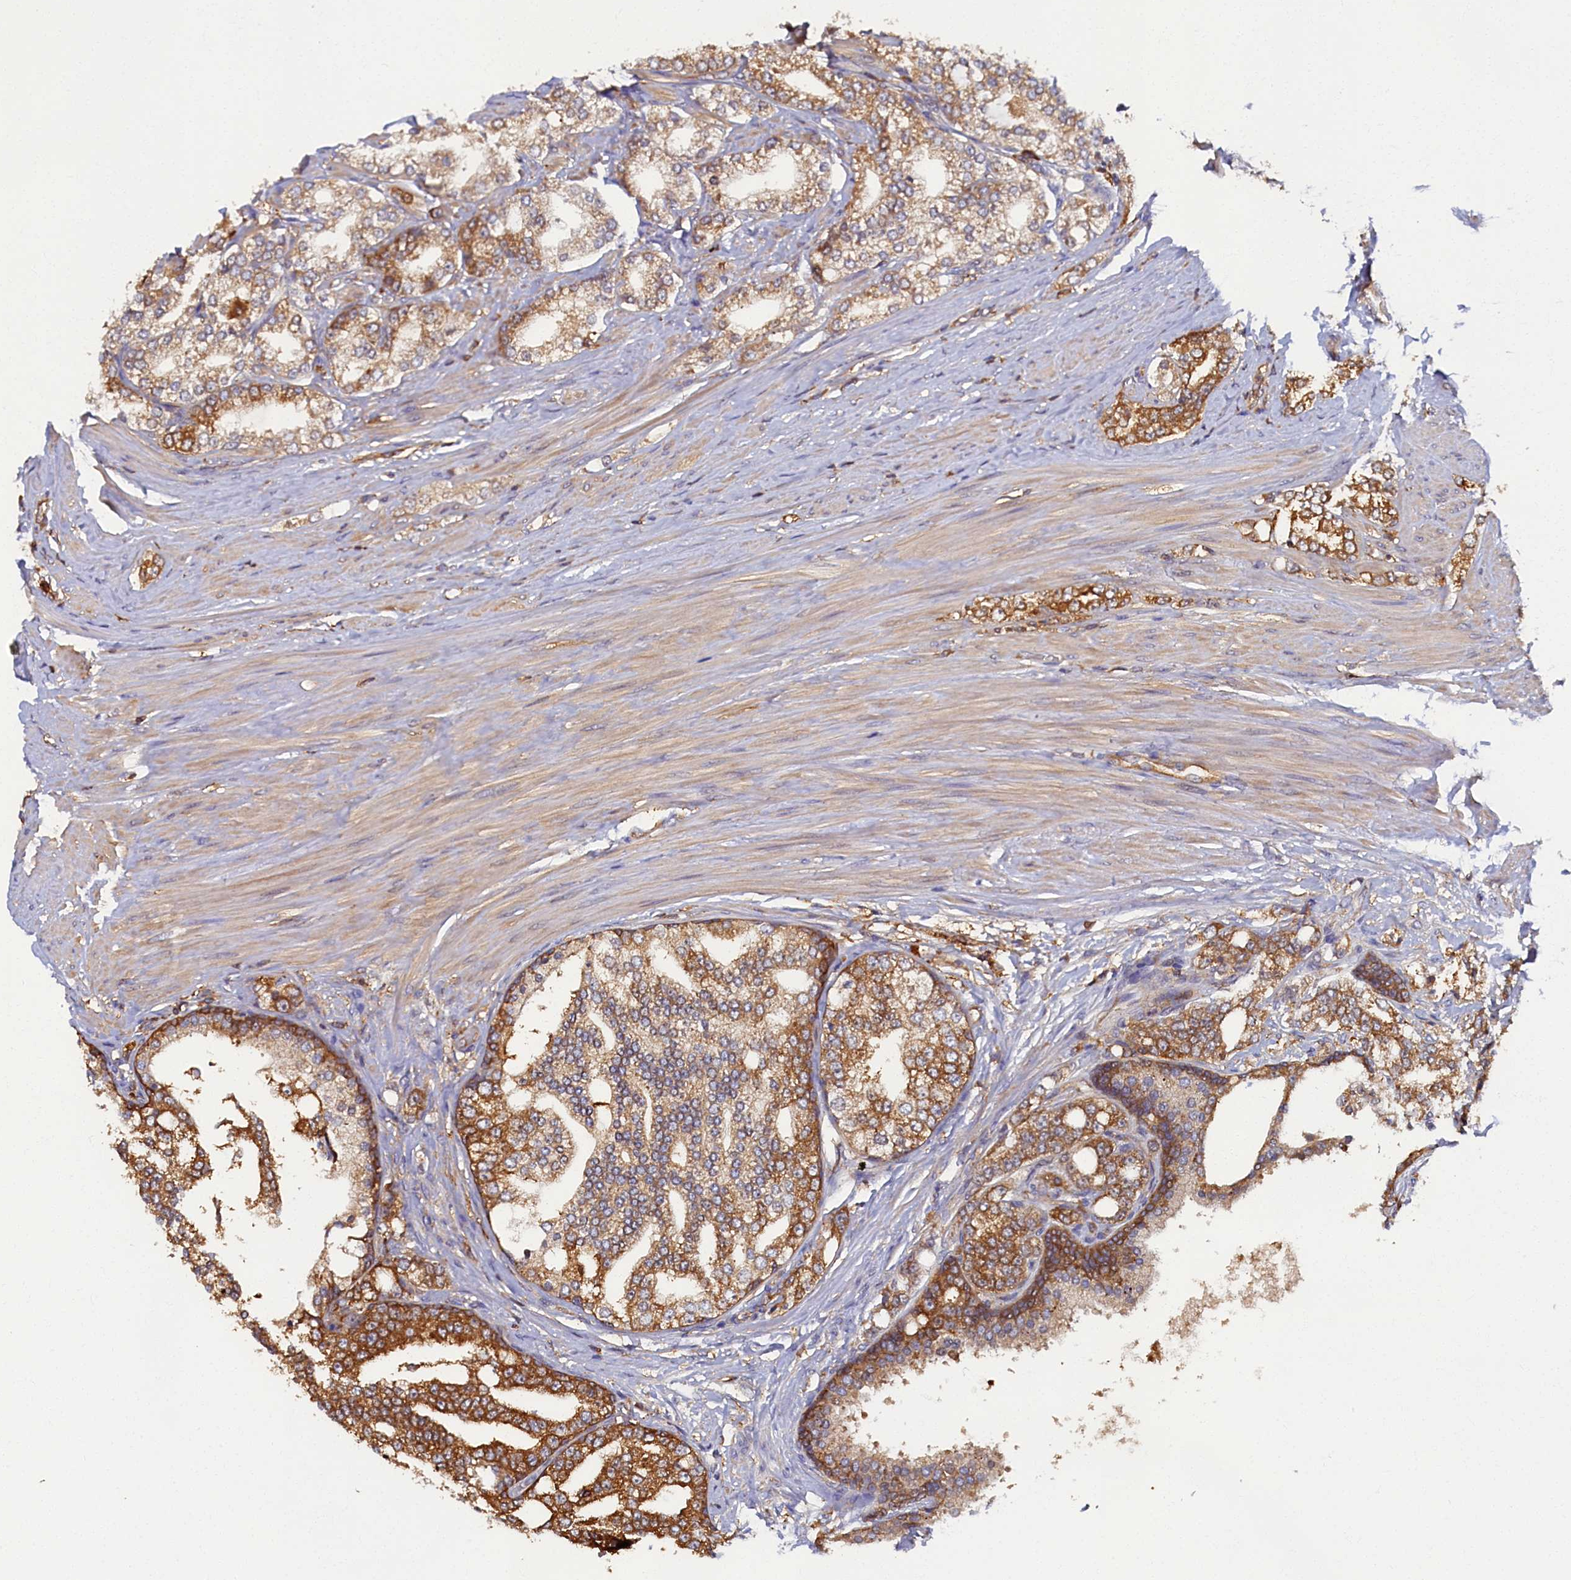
{"staining": {"intensity": "moderate", "quantity": ">75%", "location": "cytoplasmic/membranous"}, "tissue": "prostate cancer", "cell_type": "Tumor cells", "image_type": "cancer", "snomed": [{"axis": "morphology", "description": "Adenocarcinoma, High grade"}, {"axis": "topography", "description": "Prostate"}], "caption": "A photomicrograph of human prostate high-grade adenocarcinoma stained for a protein exhibits moderate cytoplasmic/membranous brown staining in tumor cells. (Brightfield microscopy of DAB IHC at high magnification).", "gene": "TIMM8B", "patient": {"sex": "male", "age": 64}}